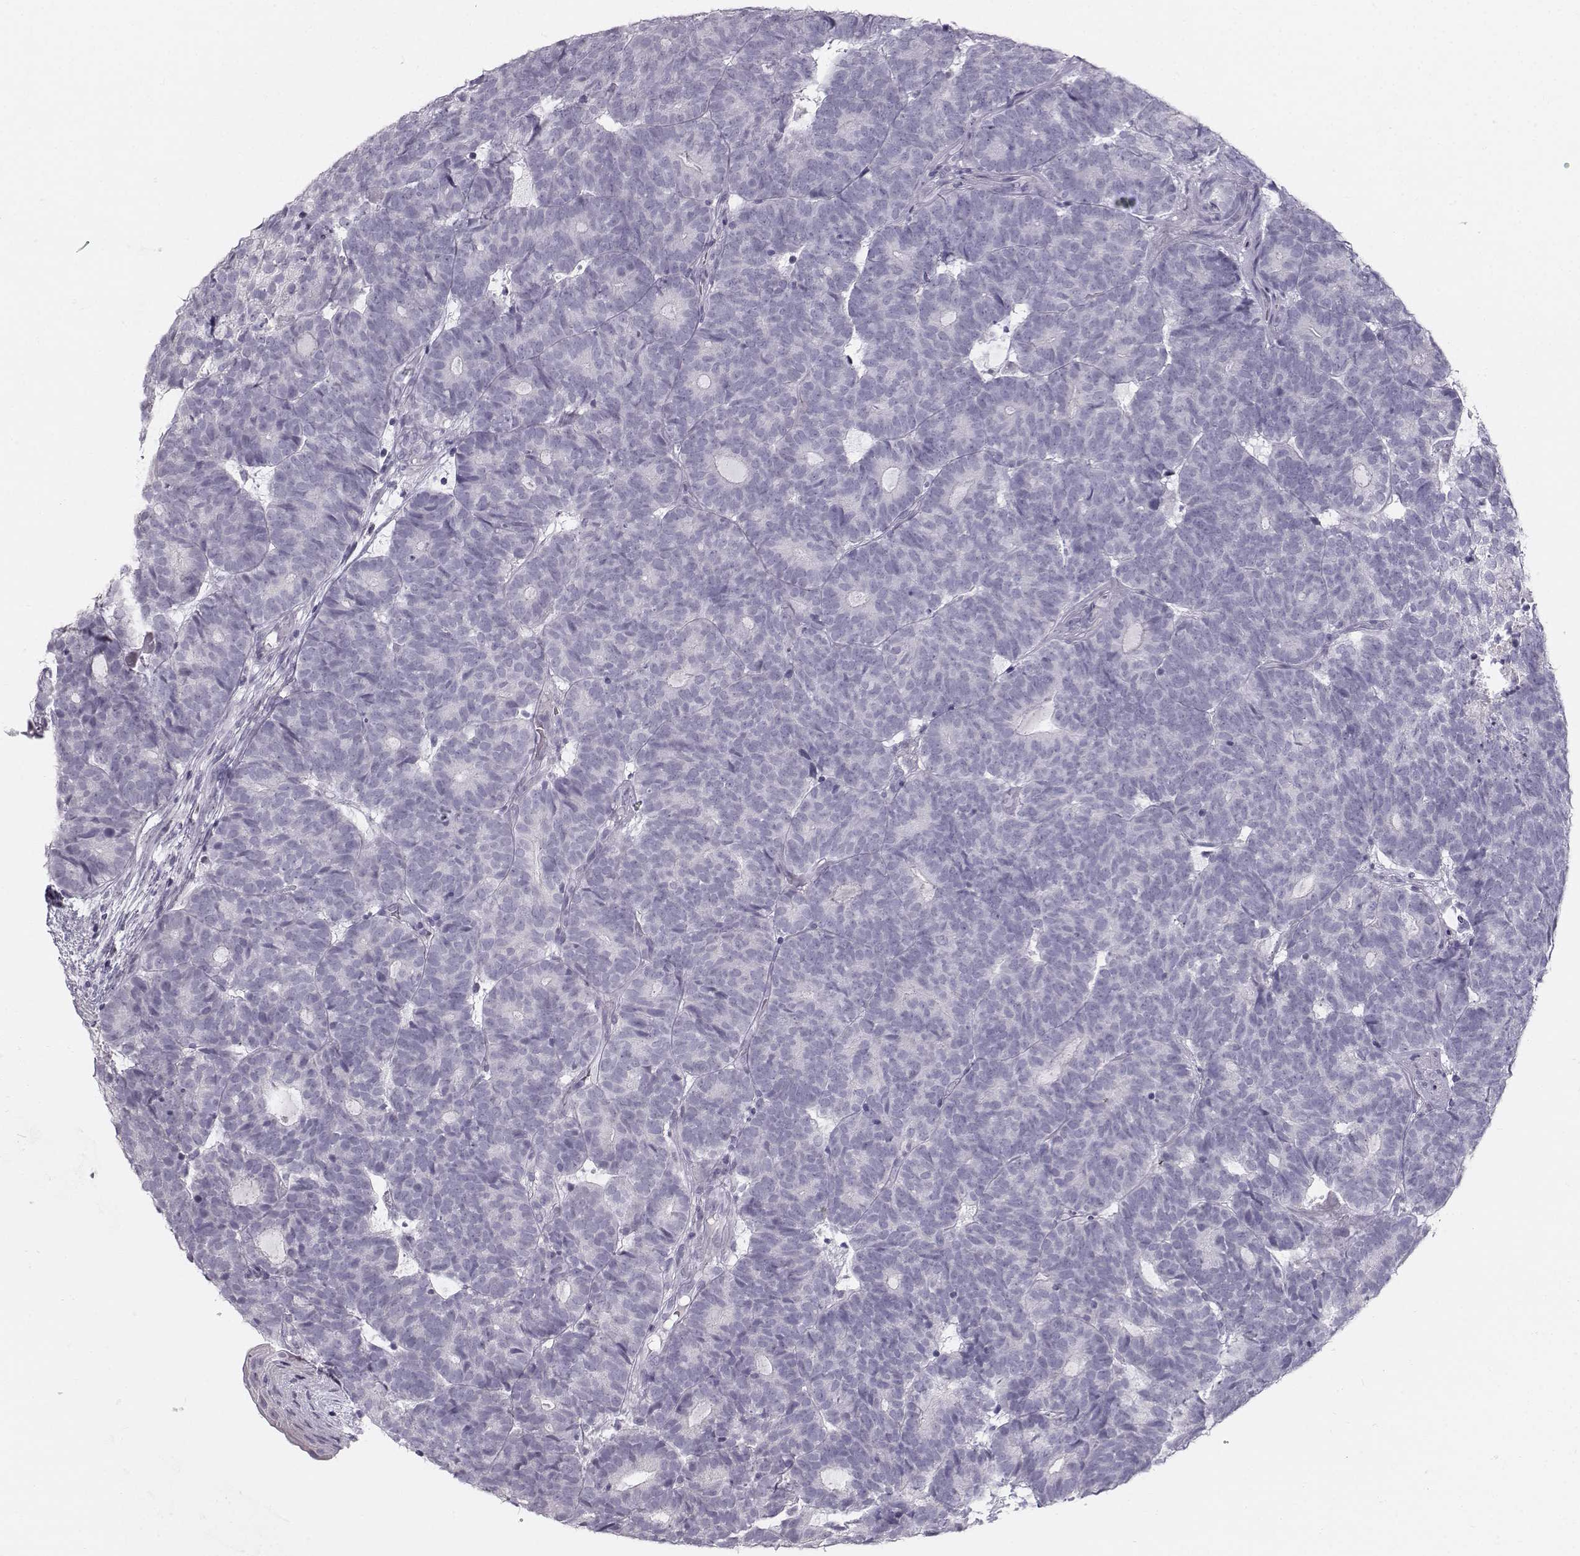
{"staining": {"intensity": "negative", "quantity": "none", "location": "none"}, "tissue": "head and neck cancer", "cell_type": "Tumor cells", "image_type": "cancer", "snomed": [{"axis": "morphology", "description": "Adenocarcinoma, NOS"}, {"axis": "topography", "description": "Head-Neck"}], "caption": "Photomicrograph shows no protein staining in tumor cells of head and neck cancer tissue.", "gene": "CASR", "patient": {"sex": "female", "age": 81}}